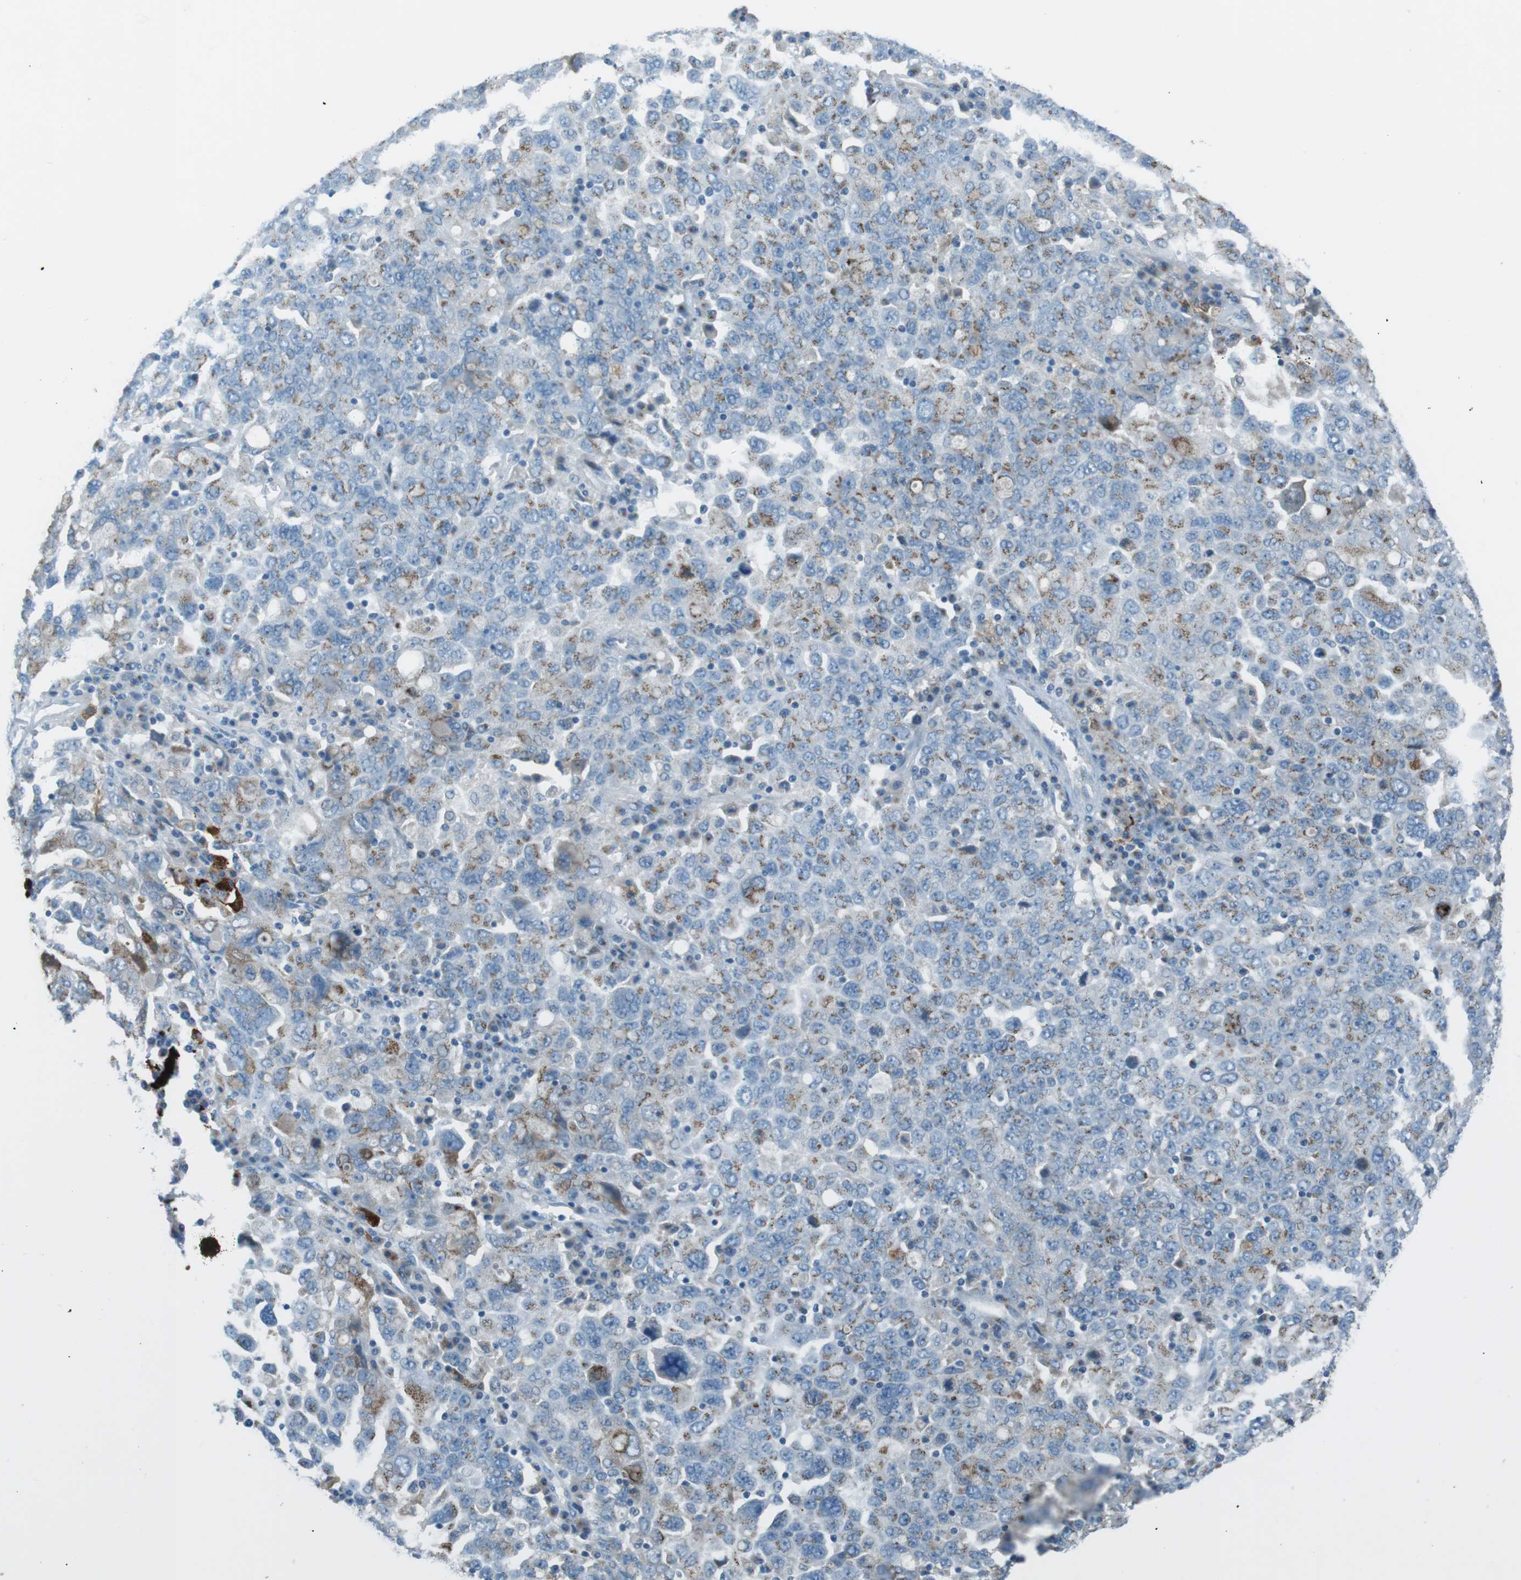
{"staining": {"intensity": "moderate", "quantity": "25%-75%", "location": "cytoplasmic/membranous"}, "tissue": "ovarian cancer", "cell_type": "Tumor cells", "image_type": "cancer", "snomed": [{"axis": "morphology", "description": "Carcinoma, endometroid"}, {"axis": "topography", "description": "Ovary"}], "caption": "Ovarian endometroid carcinoma stained for a protein (brown) exhibits moderate cytoplasmic/membranous positive staining in about 25%-75% of tumor cells.", "gene": "TXNDC15", "patient": {"sex": "female", "age": 62}}